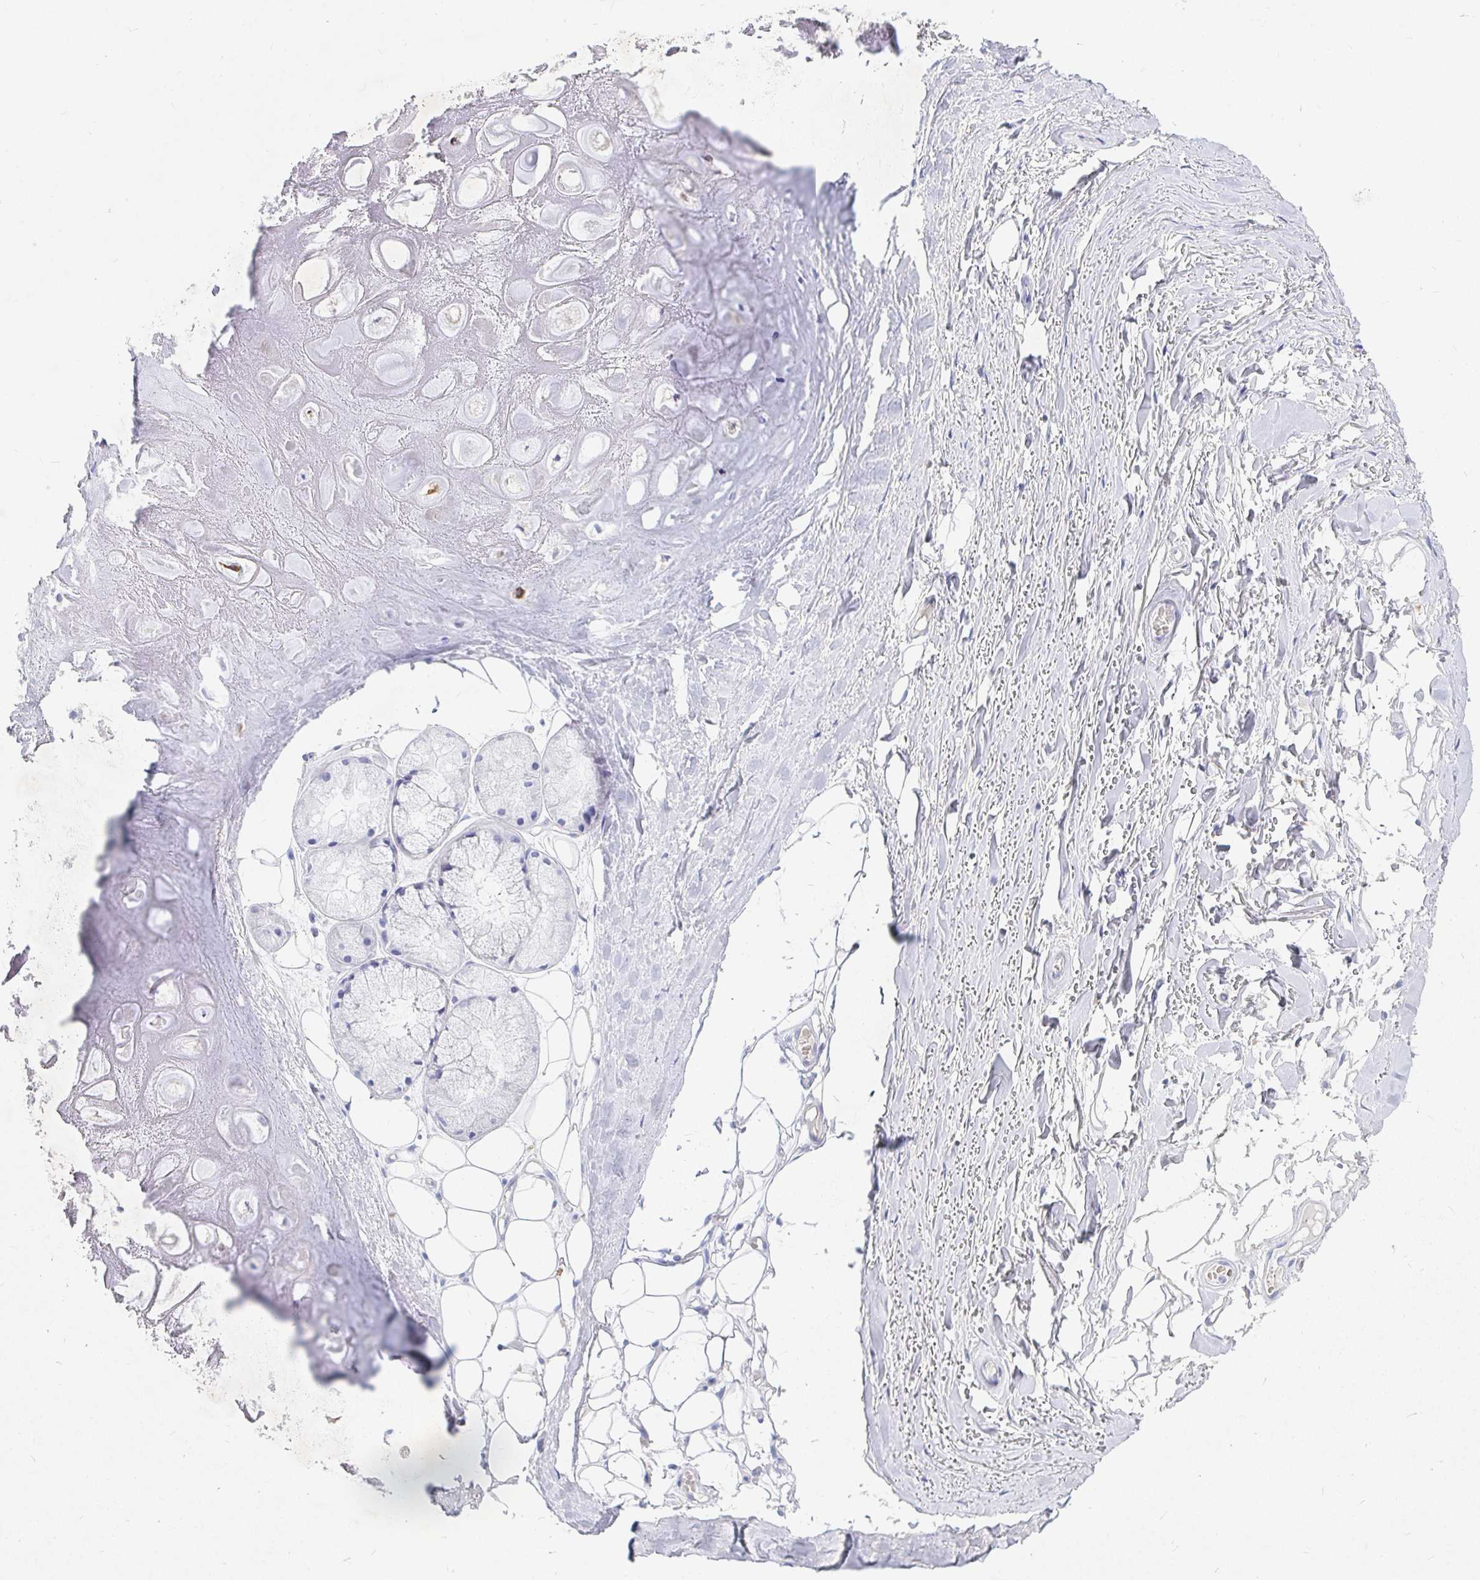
{"staining": {"intensity": "negative", "quantity": "none", "location": "none"}, "tissue": "adipose tissue", "cell_type": "Adipocytes", "image_type": "normal", "snomed": [{"axis": "morphology", "description": "Normal tissue, NOS"}, {"axis": "topography", "description": "Lymph node"}, {"axis": "topography", "description": "Cartilage tissue"}, {"axis": "topography", "description": "Nasopharynx"}], "caption": "This is an immunohistochemistry histopathology image of benign adipose tissue. There is no positivity in adipocytes.", "gene": "NR2E1", "patient": {"sex": "male", "age": 63}}